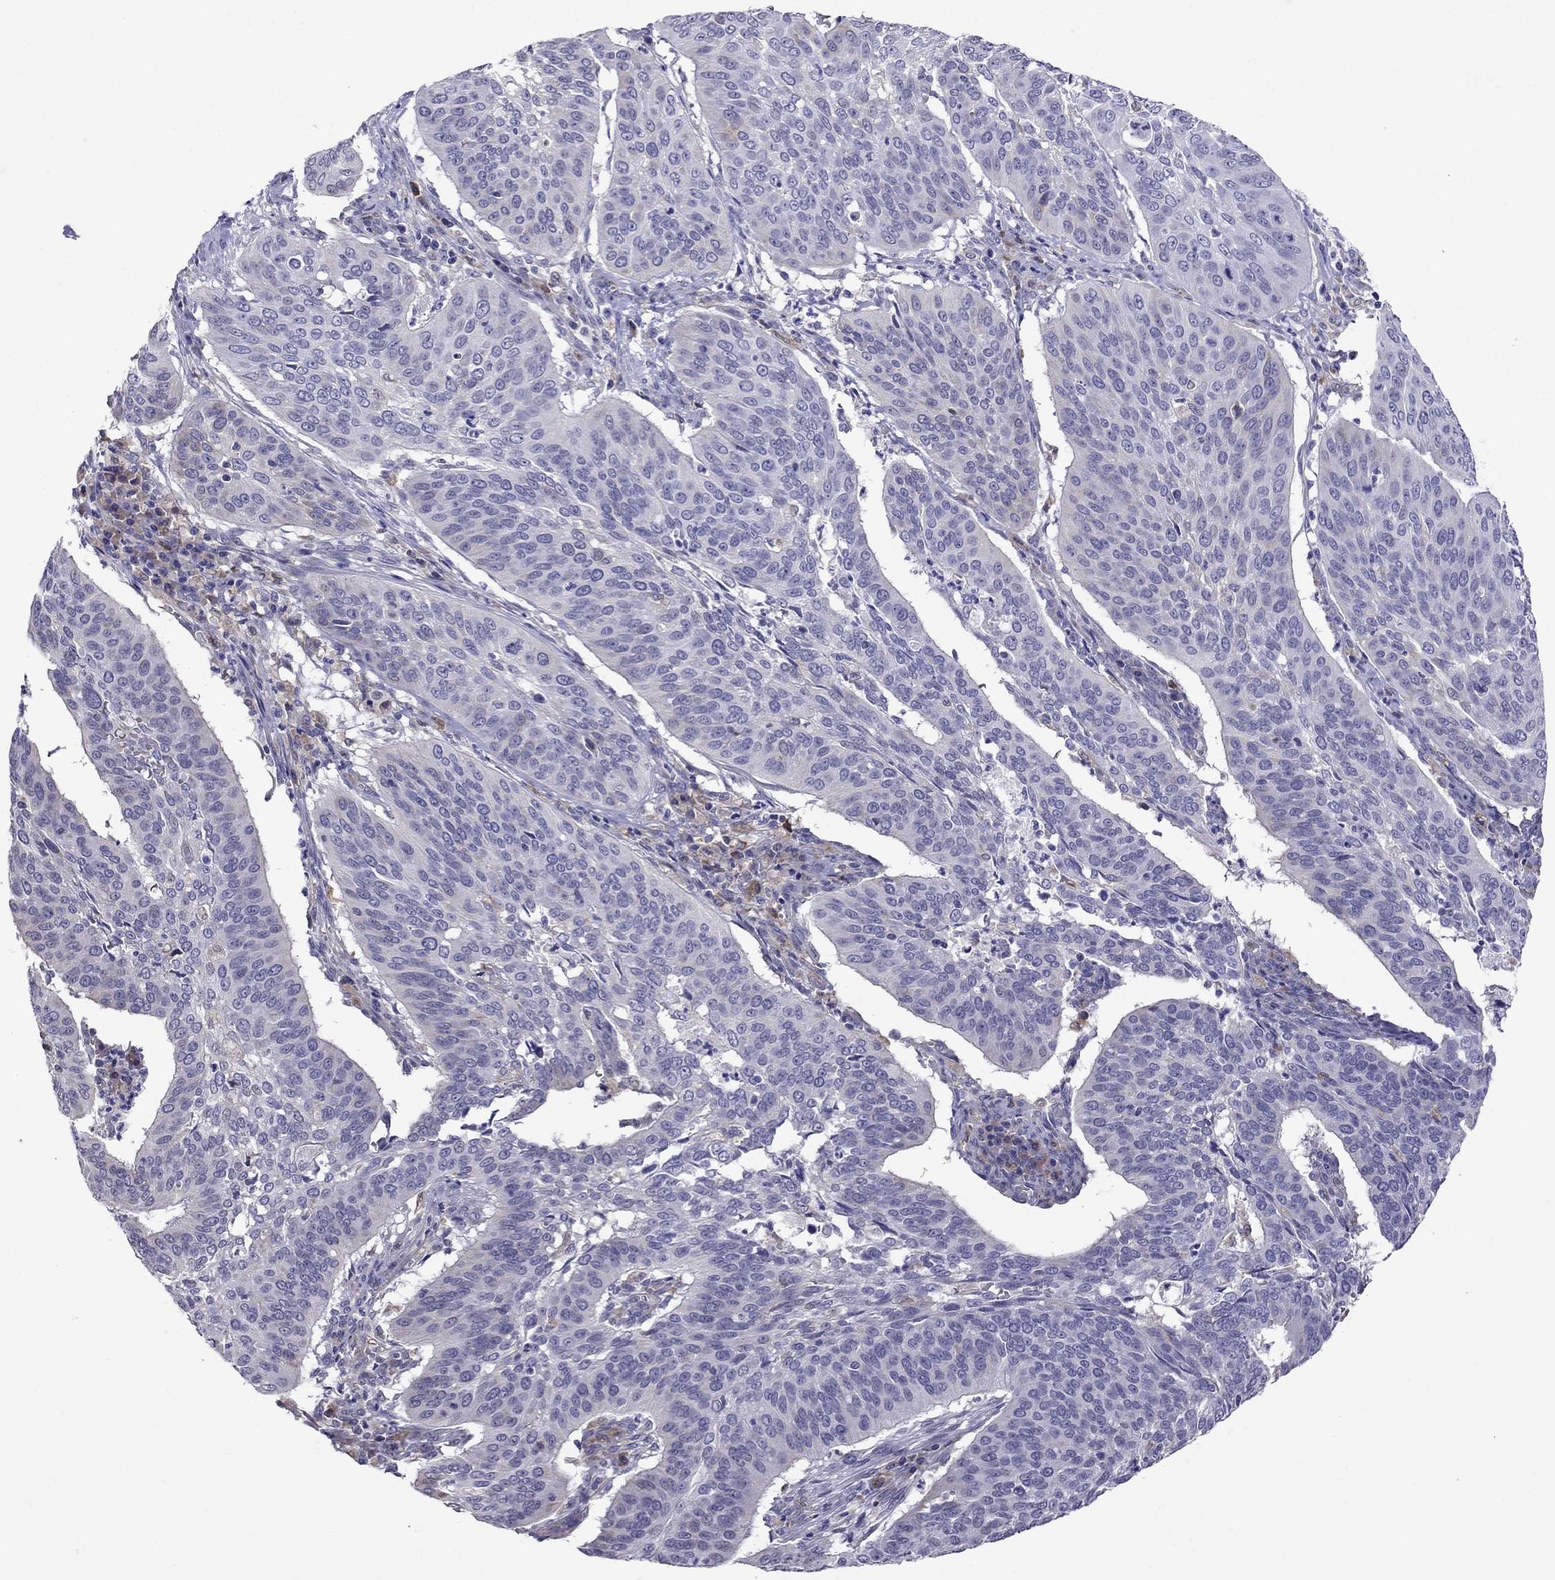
{"staining": {"intensity": "negative", "quantity": "none", "location": "none"}, "tissue": "cervical cancer", "cell_type": "Tumor cells", "image_type": "cancer", "snomed": [{"axis": "morphology", "description": "Normal tissue, NOS"}, {"axis": "morphology", "description": "Squamous cell carcinoma, NOS"}, {"axis": "topography", "description": "Cervix"}], "caption": "Tumor cells are negative for brown protein staining in squamous cell carcinoma (cervical).", "gene": "ADAM28", "patient": {"sex": "female", "age": 39}}